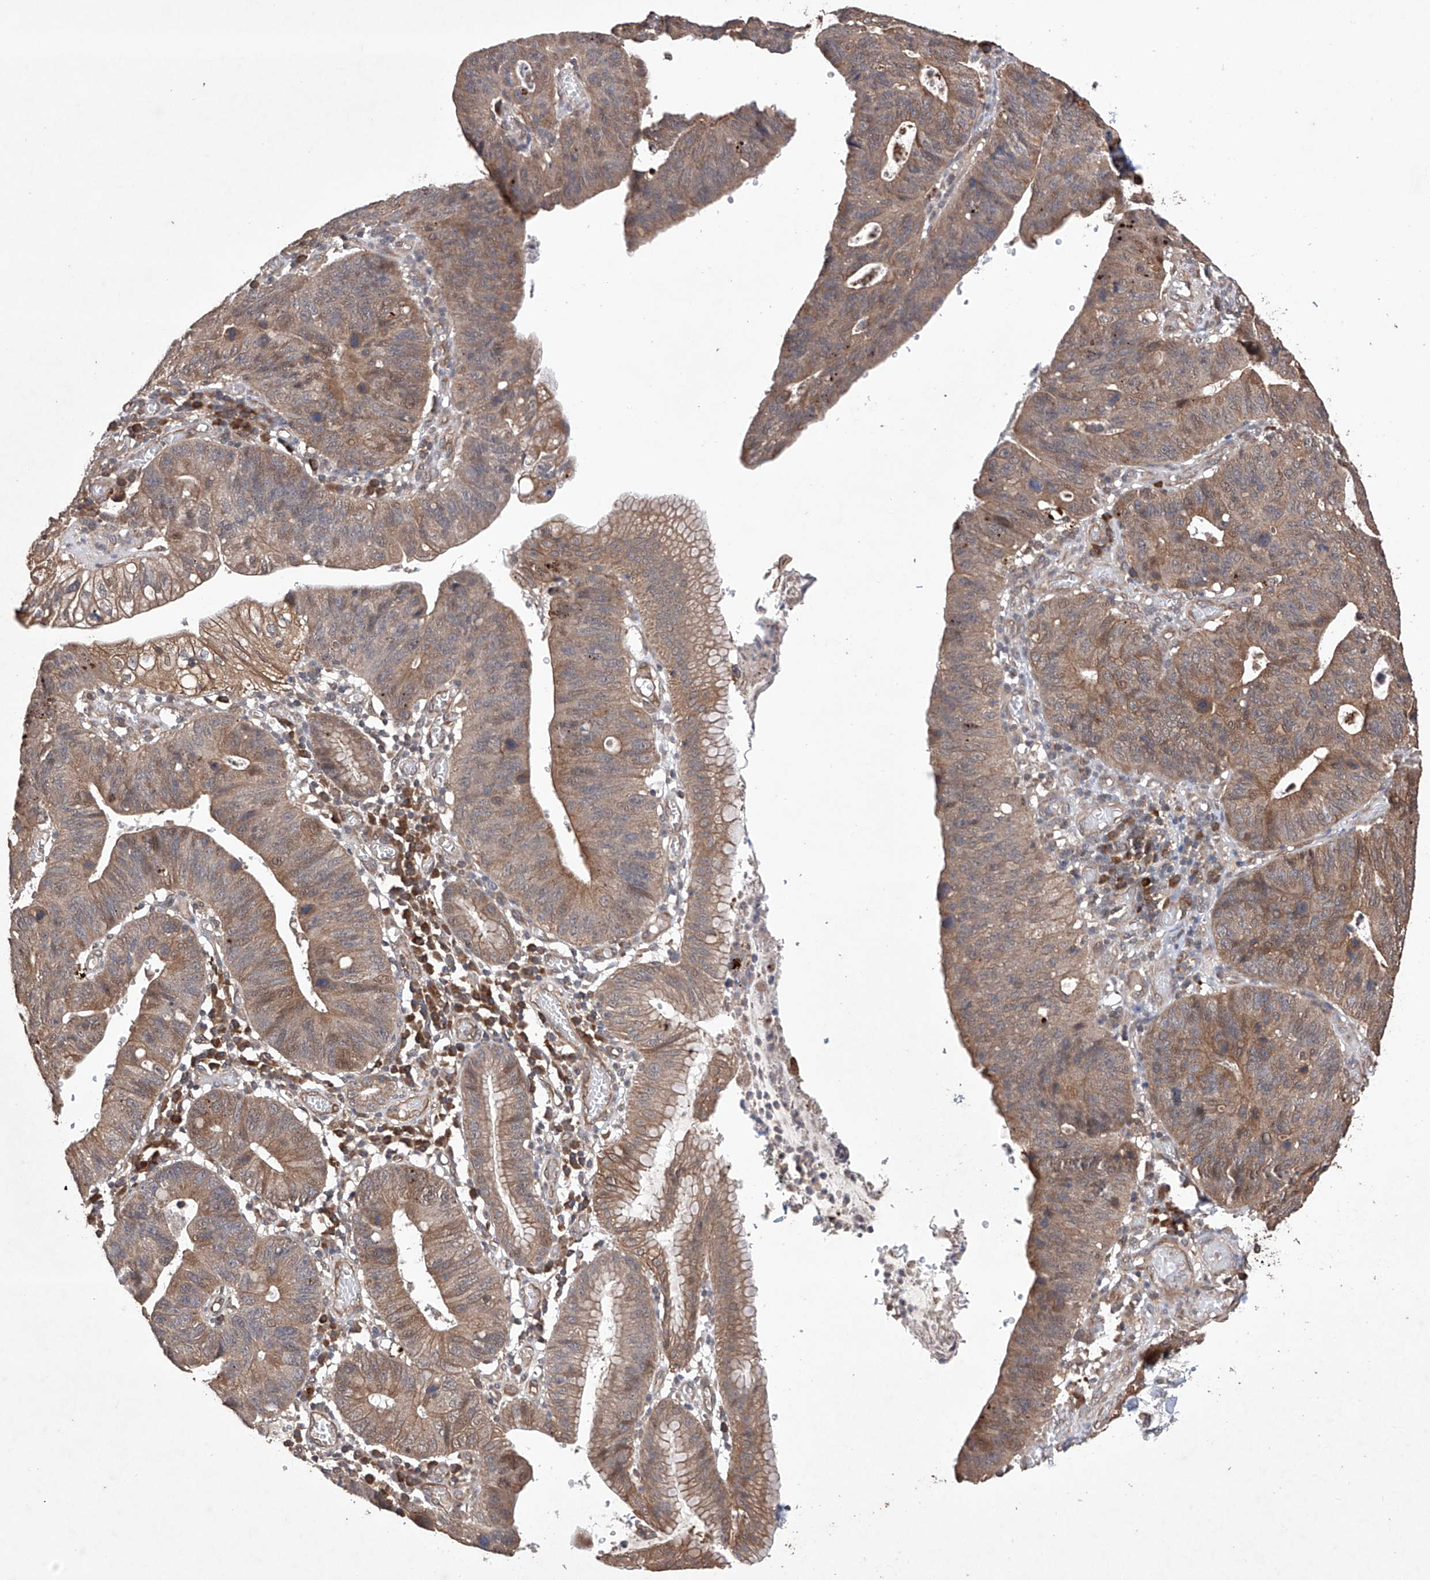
{"staining": {"intensity": "moderate", "quantity": ">75%", "location": "cytoplasmic/membranous"}, "tissue": "stomach cancer", "cell_type": "Tumor cells", "image_type": "cancer", "snomed": [{"axis": "morphology", "description": "Adenocarcinoma, NOS"}, {"axis": "topography", "description": "Stomach"}], "caption": "The micrograph shows immunohistochemical staining of stomach adenocarcinoma. There is moderate cytoplasmic/membranous expression is appreciated in approximately >75% of tumor cells. The staining was performed using DAB (3,3'-diaminobenzidine), with brown indicating positive protein expression. Nuclei are stained blue with hematoxylin.", "gene": "LURAP1", "patient": {"sex": "male", "age": 59}}